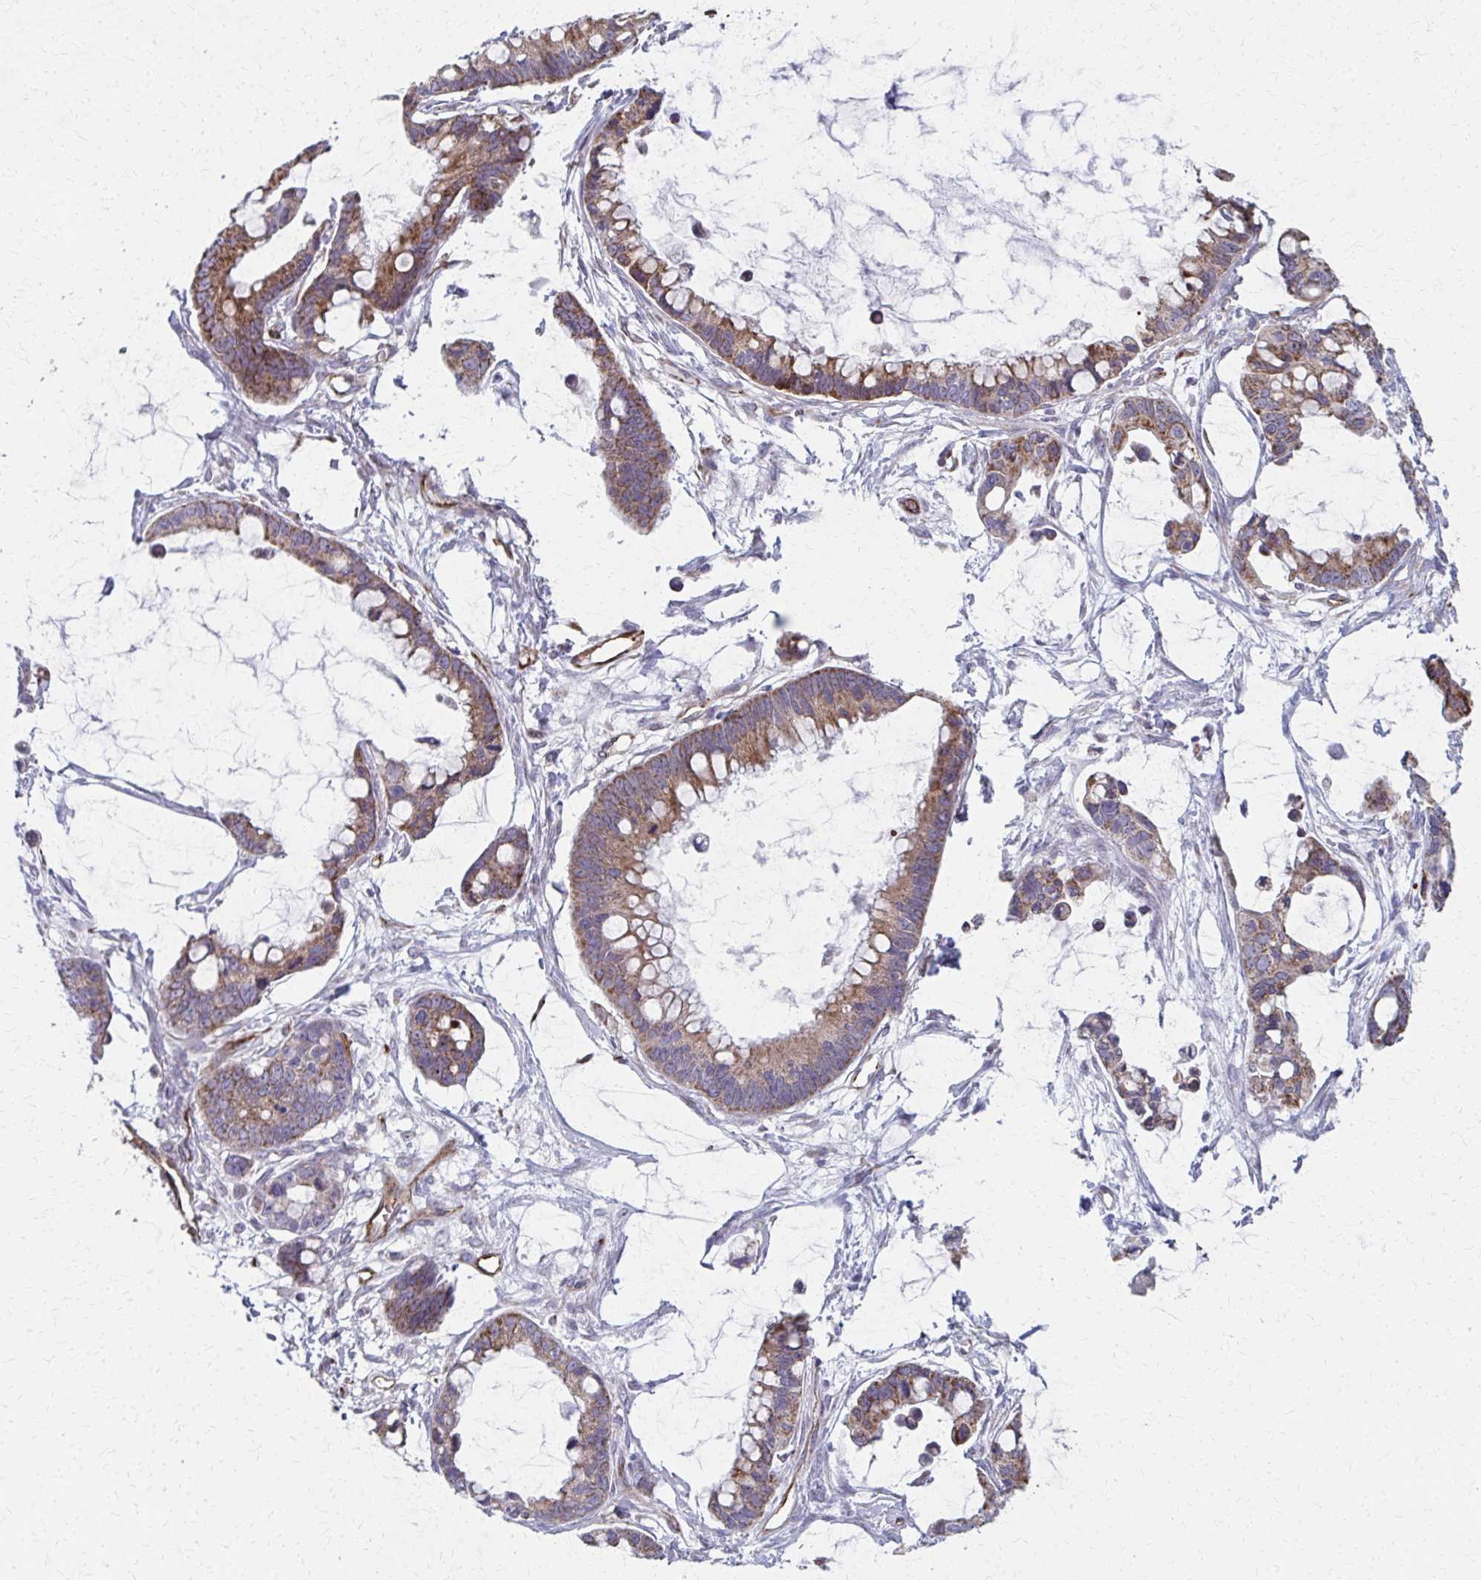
{"staining": {"intensity": "moderate", "quantity": ">75%", "location": "cytoplasmic/membranous"}, "tissue": "ovarian cancer", "cell_type": "Tumor cells", "image_type": "cancer", "snomed": [{"axis": "morphology", "description": "Cystadenocarcinoma, mucinous, NOS"}, {"axis": "topography", "description": "Ovary"}], "caption": "Ovarian cancer (mucinous cystadenocarcinoma) tissue shows moderate cytoplasmic/membranous expression in about >75% of tumor cells", "gene": "FAHD1", "patient": {"sex": "female", "age": 63}}